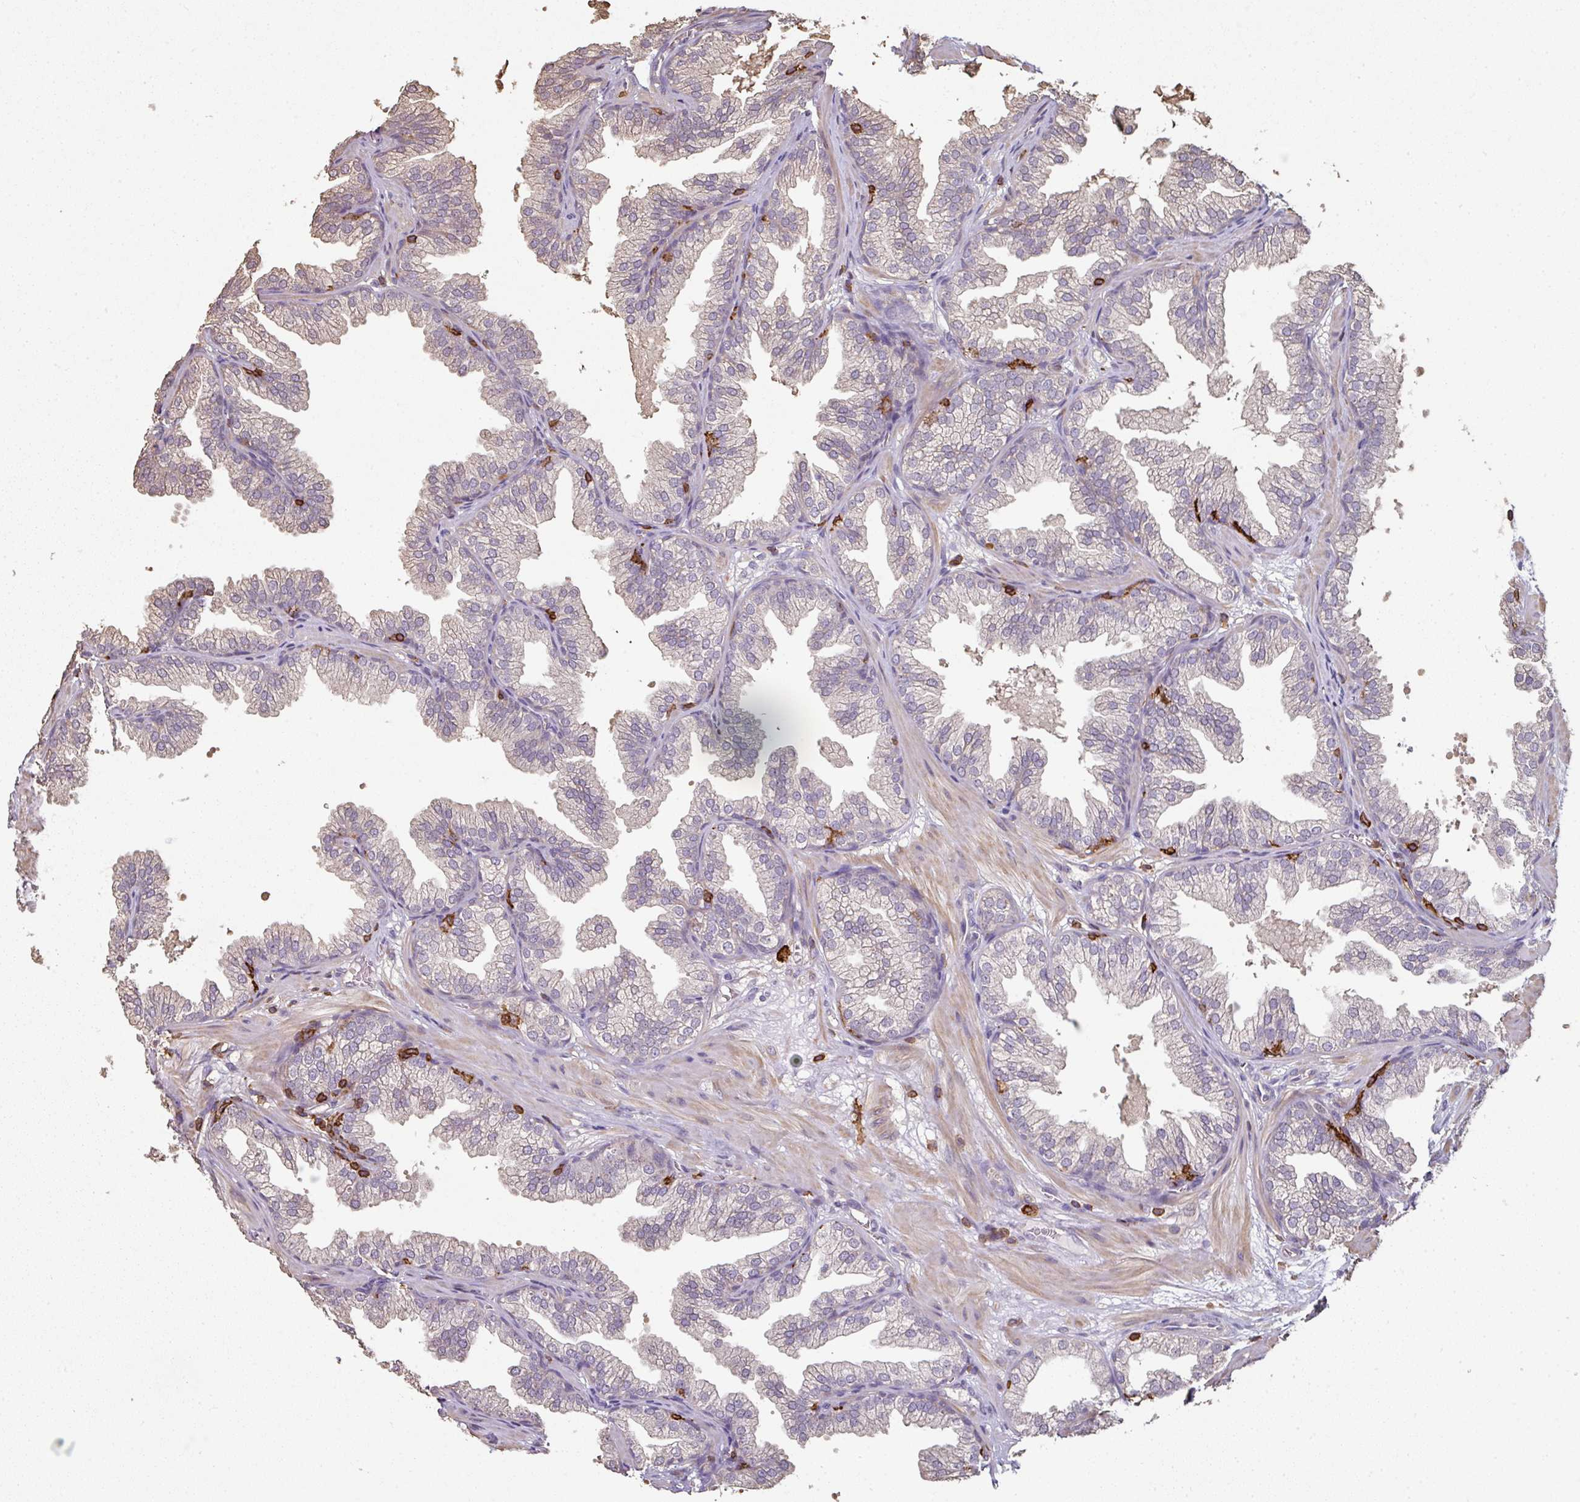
{"staining": {"intensity": "negative", "quantity": "none", "location": "none"}, "tissue": "prostate", "cell_type": "Glandular cells", "image_type": "normal", "snomed": [{"axis": "morphology", "description": "Normal tissue, NOS"}, {"axis": "topography", "description": "Prostate"}], "caption": "This histopathology image is of normal prostate stained with IHC to label a protein in brown with the nuclei are counter-stained blue. There is no positivity in glandular cells.", "gene": "OLFML2B", "patient": {"sex": "male", "age": 37}}